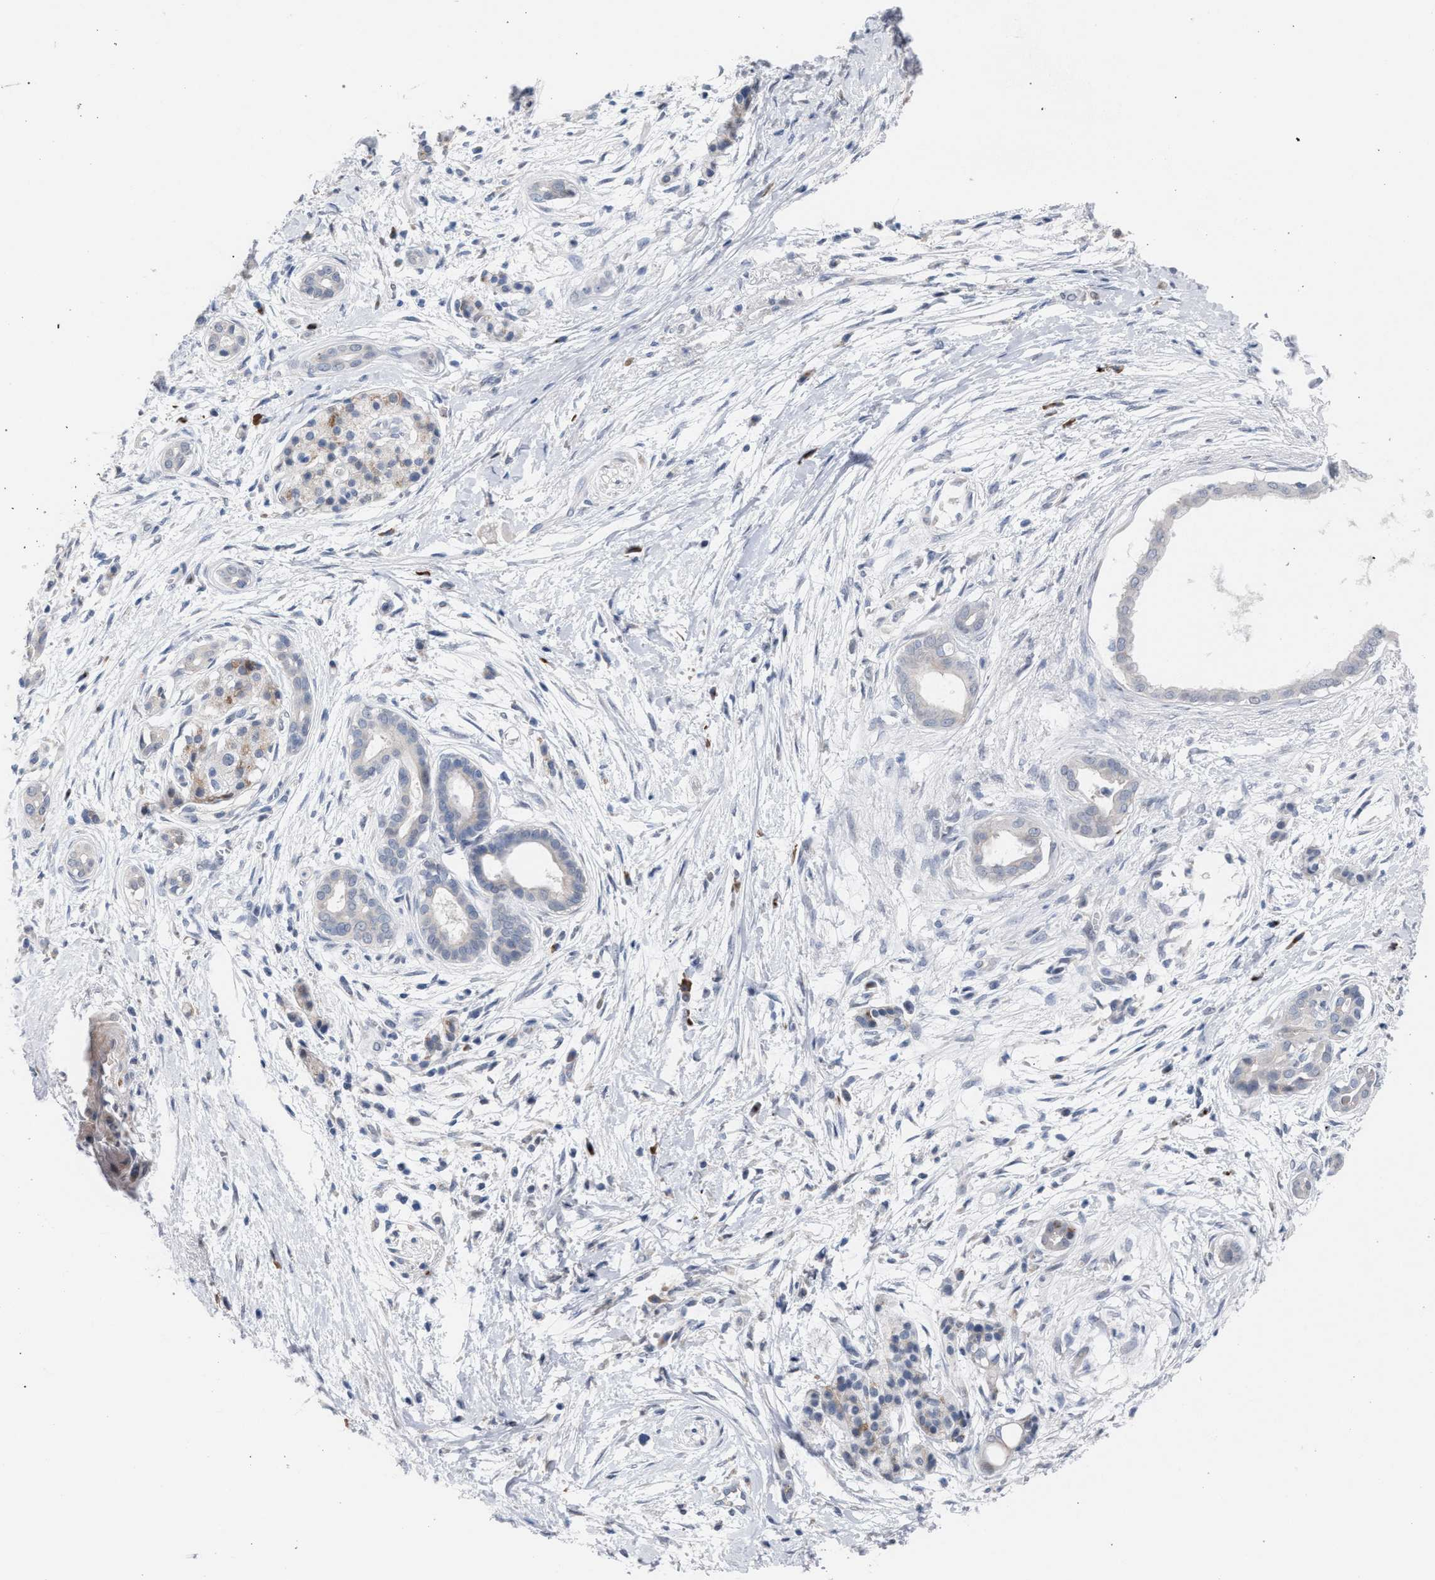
{"staining": {"intensity": "negative", "quantity": "none", "location": "none"}, "tissue": "pancreatic cancer", "cell_type": "Tumor cells", "image_type": "cancer", "snomed": [{"axis": "morphology", "description": "Adenocarcinoma, NOS"}, {"axis": "topography", "description": "Pancreas"}], "caption": "IHC of pancreatic adenocarcinoma demonstrates no expression in tumor cells. The staining was performed using DAB (3,3'-diaminobenzidine) to visualize the protein expression in brown, while the nuclei were stained in blue with hematoxylin (Magnification: 20x).", "gene": "RNF135", "patient": {"sex": "male", "age": 59}}